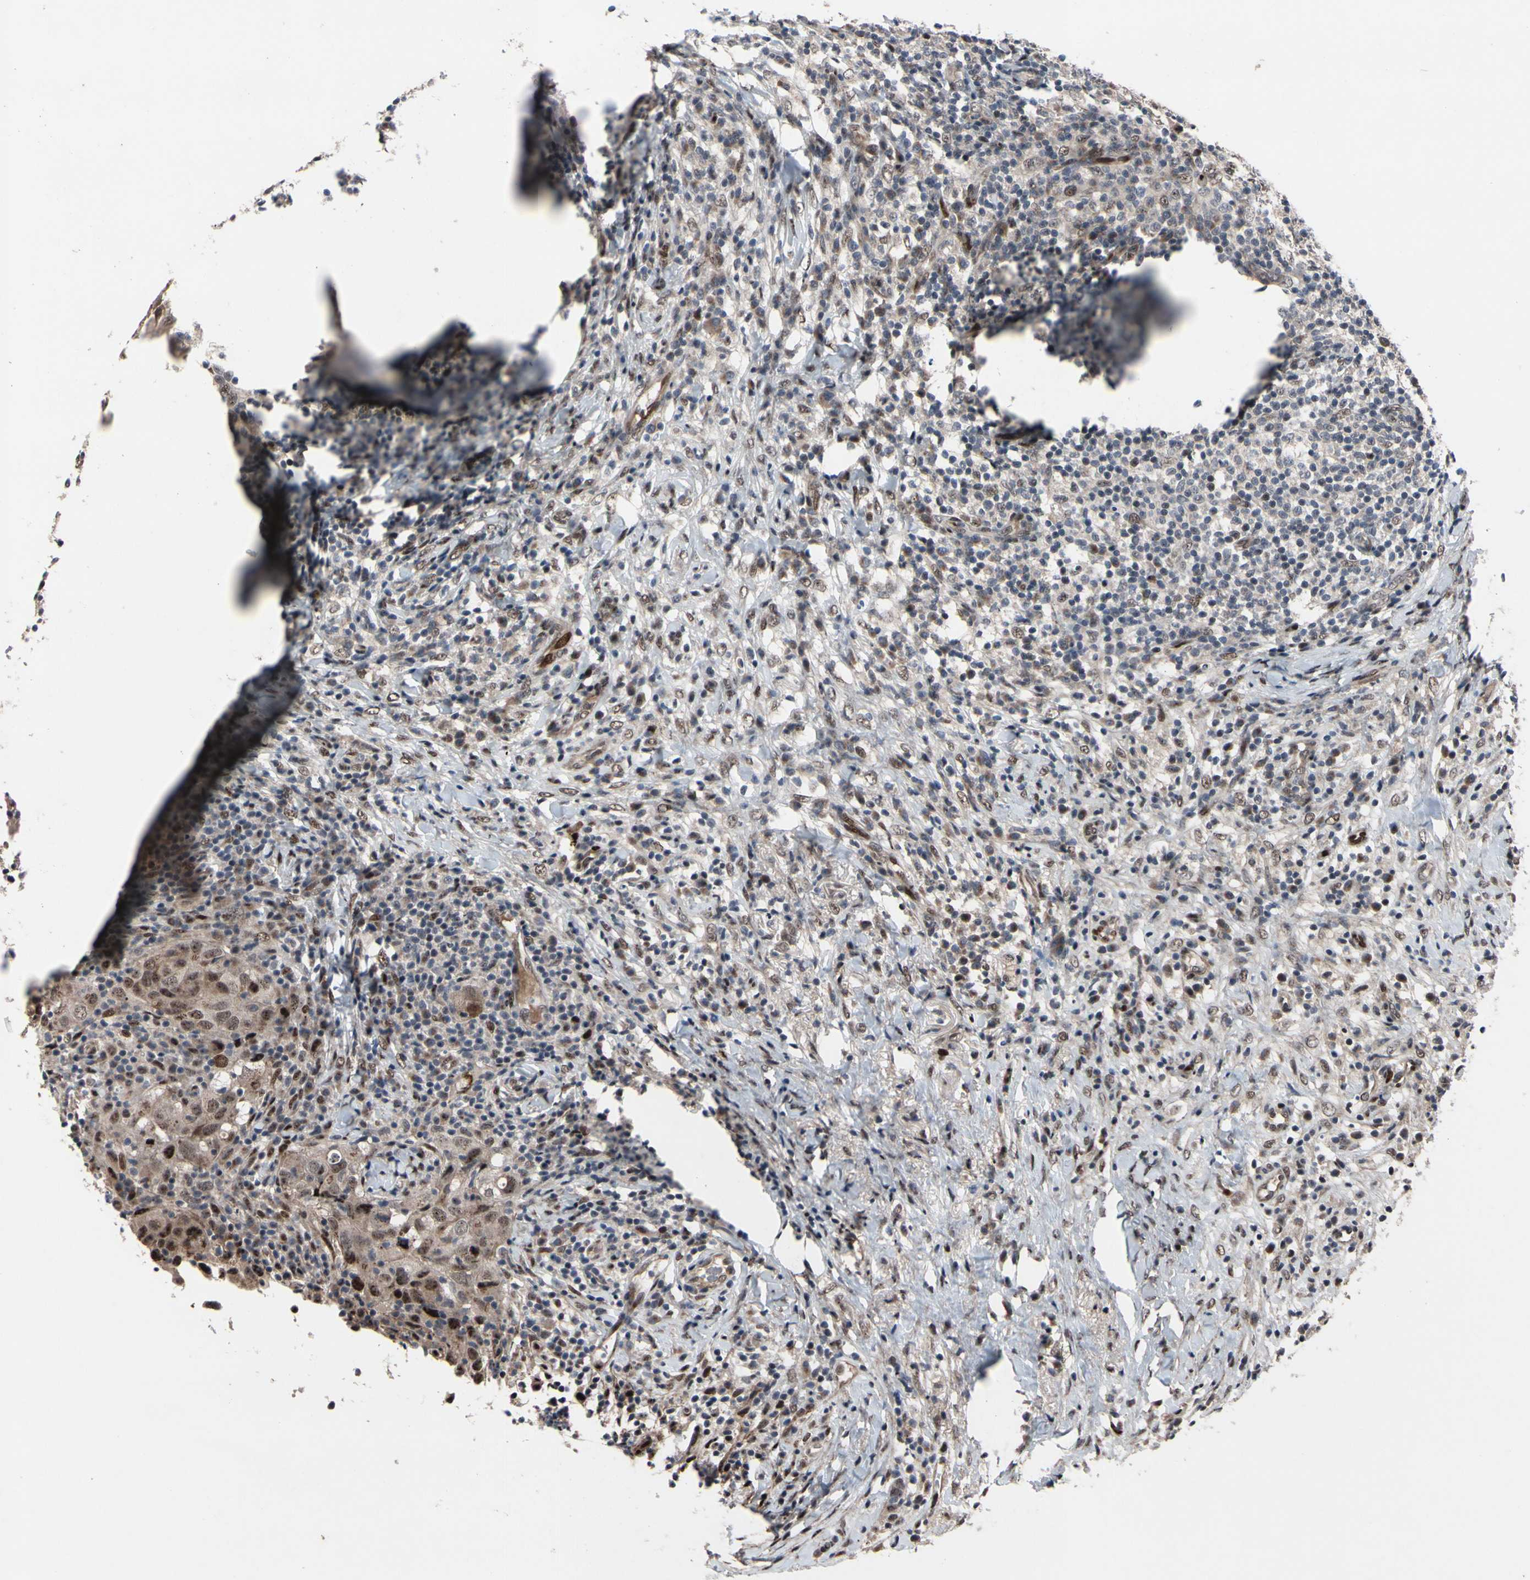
{"staining": {"intensity": "moderate", "quantity": ">75%", "location": "cytoplasmic/membranous,nuclear"}, "tissue": "breast cancer", "cell_type": "Tumor cells", "image_type": "cancer", "snomed": [{"axis": "morphology", "description": "Duct carcinoma"}, {"axis": "topography", "description": "Breast"}], "caption": "Infiltrating ductal carcinoma (breast) stained with DAB immunohistochemistry (IHC) exhibits medium levels of moderate cytoplasmic/membranous and nuclear staining in about >75% of tumor cells.", "gene": "SOX7", "patient": {"sex": "female", "age": 37}}